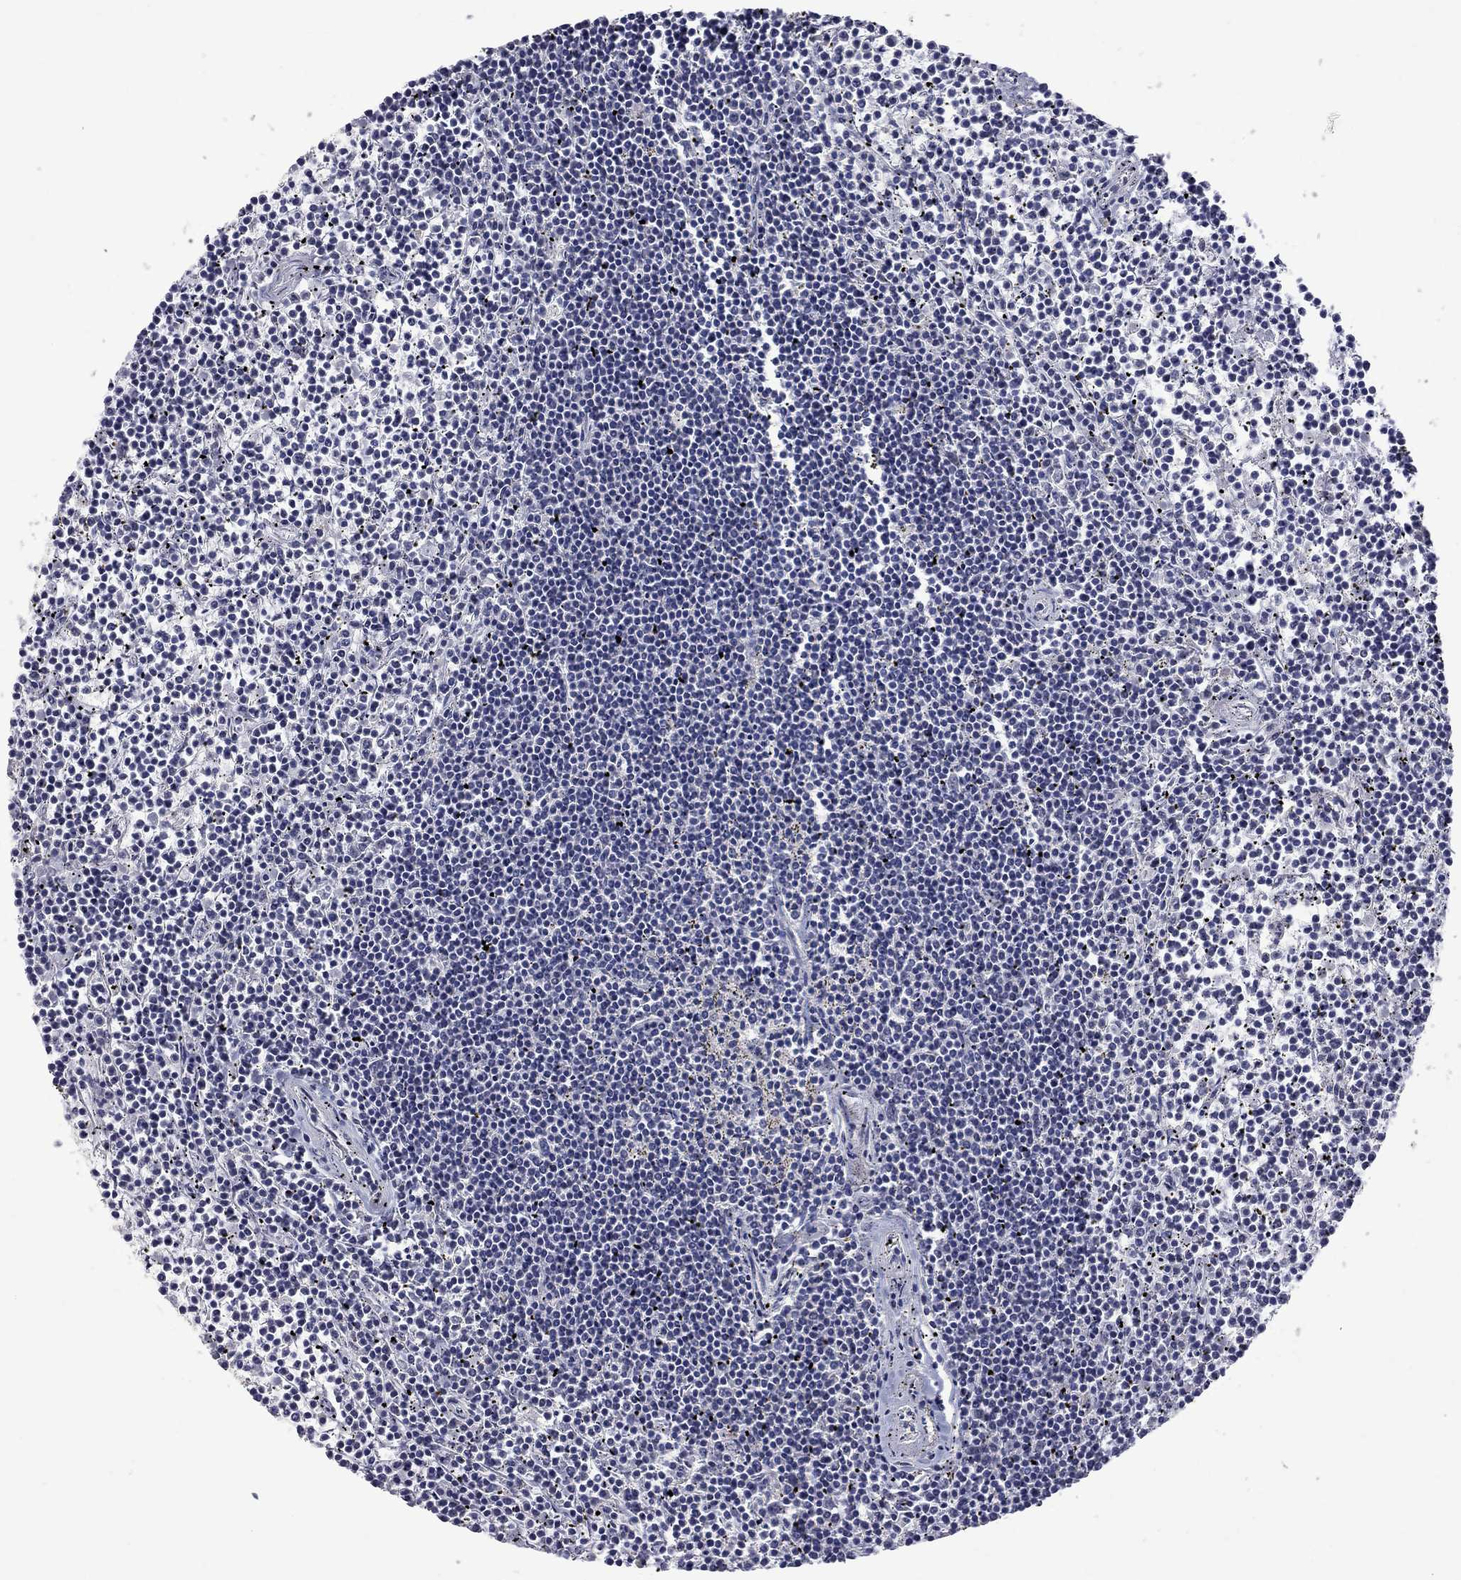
{"staining": {"intensity": "negative", "quantity": "none", "location": "none"}, "tissue": "lymphoma", "cell_type": "Tumor cells", "image_type": "cancer", "snomed": [{"axis": "morphology", "description": "Malignant lymphoma, non-Hodgkin's type, Low grade"}, {"axis": "topography", "description": "Spleen"}], "caption": "Lymphoma stained for a protein using immunohistochemistry demonstrates no staining tumor cells.", "gene": "GSG1L", "patient": {"sex": "female", "age": 19}}